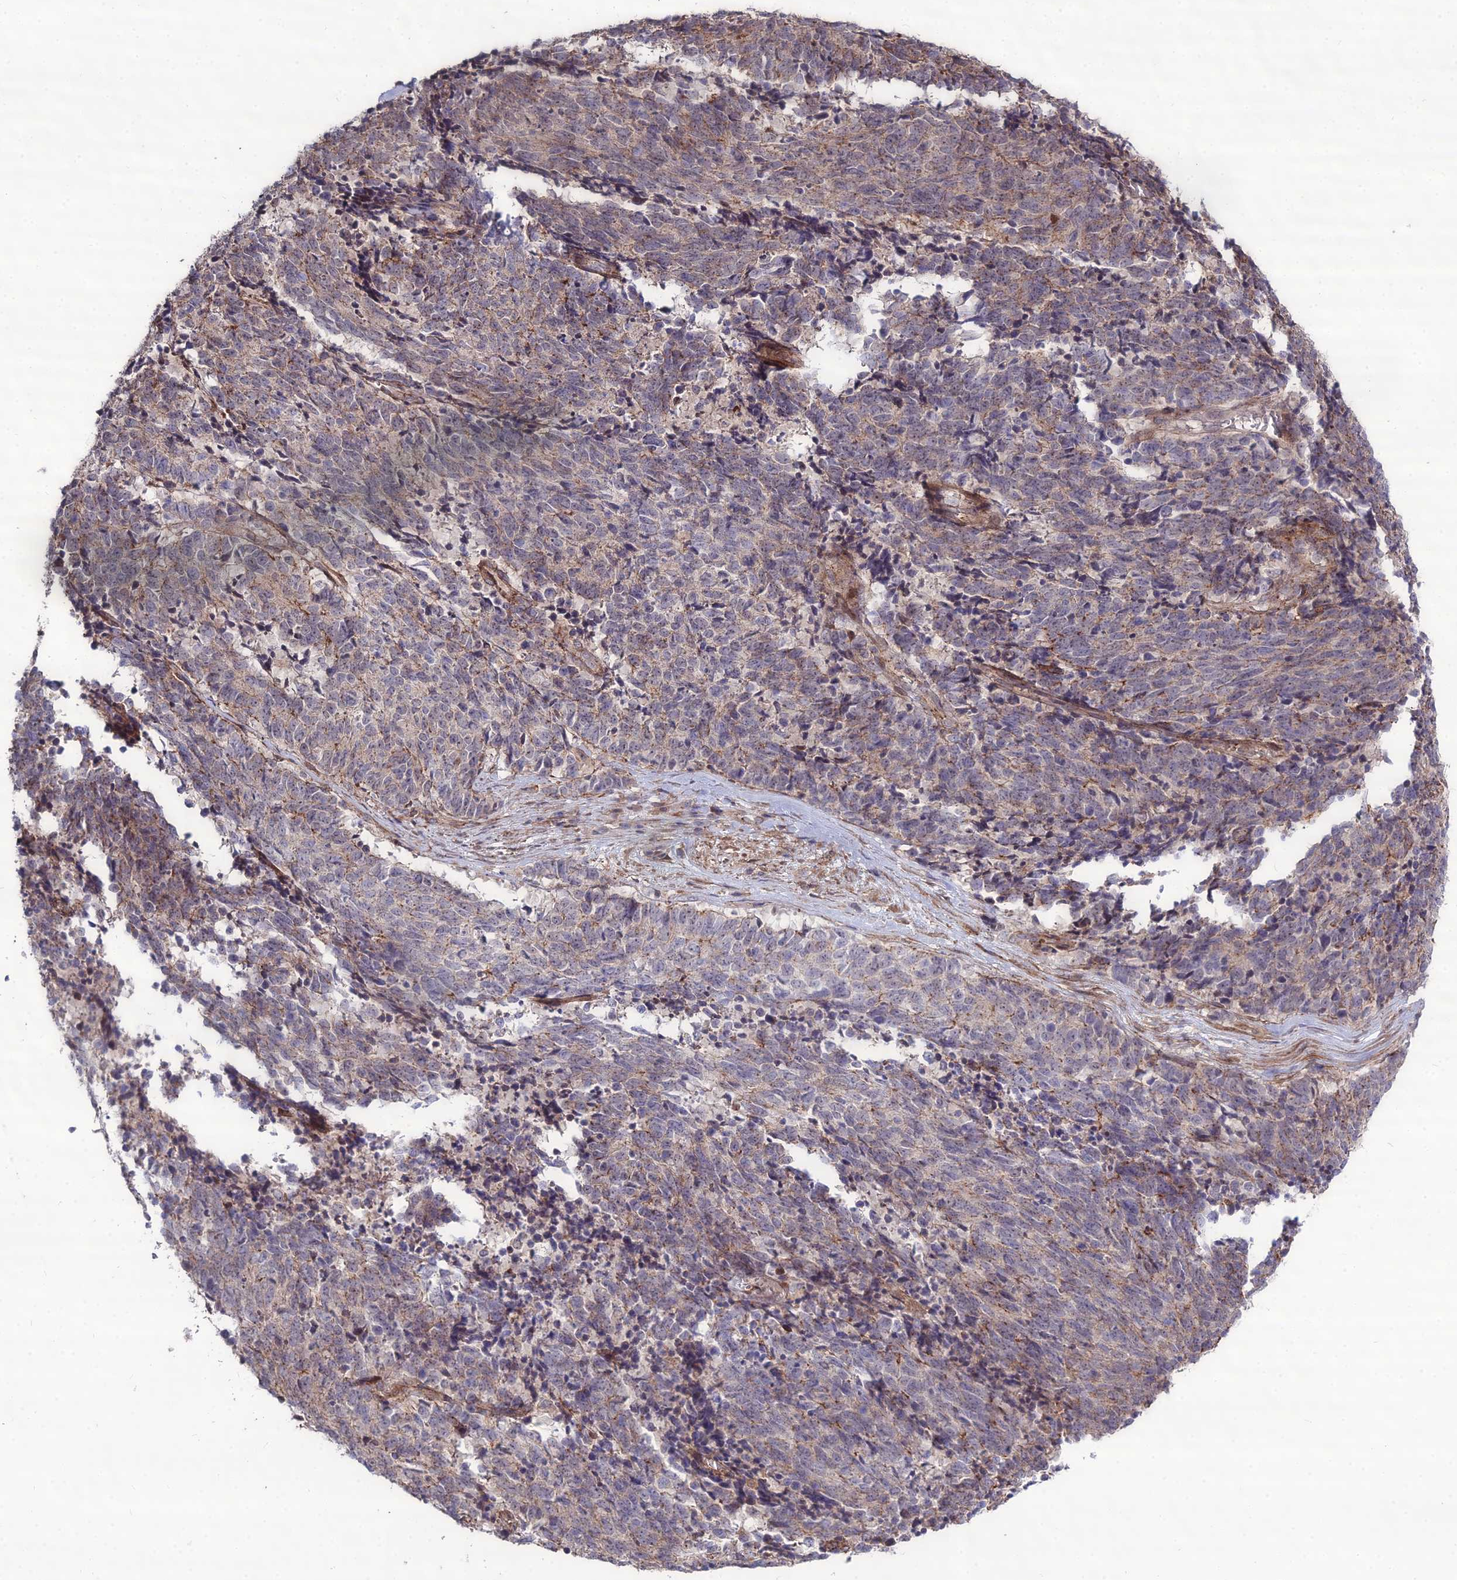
{"staining": {"intensity": "weak", "quantity": "25%-75%", "location": "cytoplasmic/membranous"}, "tissue": "cervical cancer", "cell_type": "Tumor cells", "image_type": "cancer", "snomed": [{"axis": "morphology", "description": "Squamous cell carcinoma, NOS"}, {"axis": "topography", "description": "Cervix"}], "caption": "High-power microscopy captured an IHC image of cervical squamous cell carcinoma, revealing weak cytoplasmic/membranous positivity in approximately 25%-75% of tumor cells. (Stains: DAB in brown, nuclei in blue, Microscopy: brightfield microscopy at high magnification).", "gene": "TSPYL2", "patient": {"sex": "female", "age": 29}}